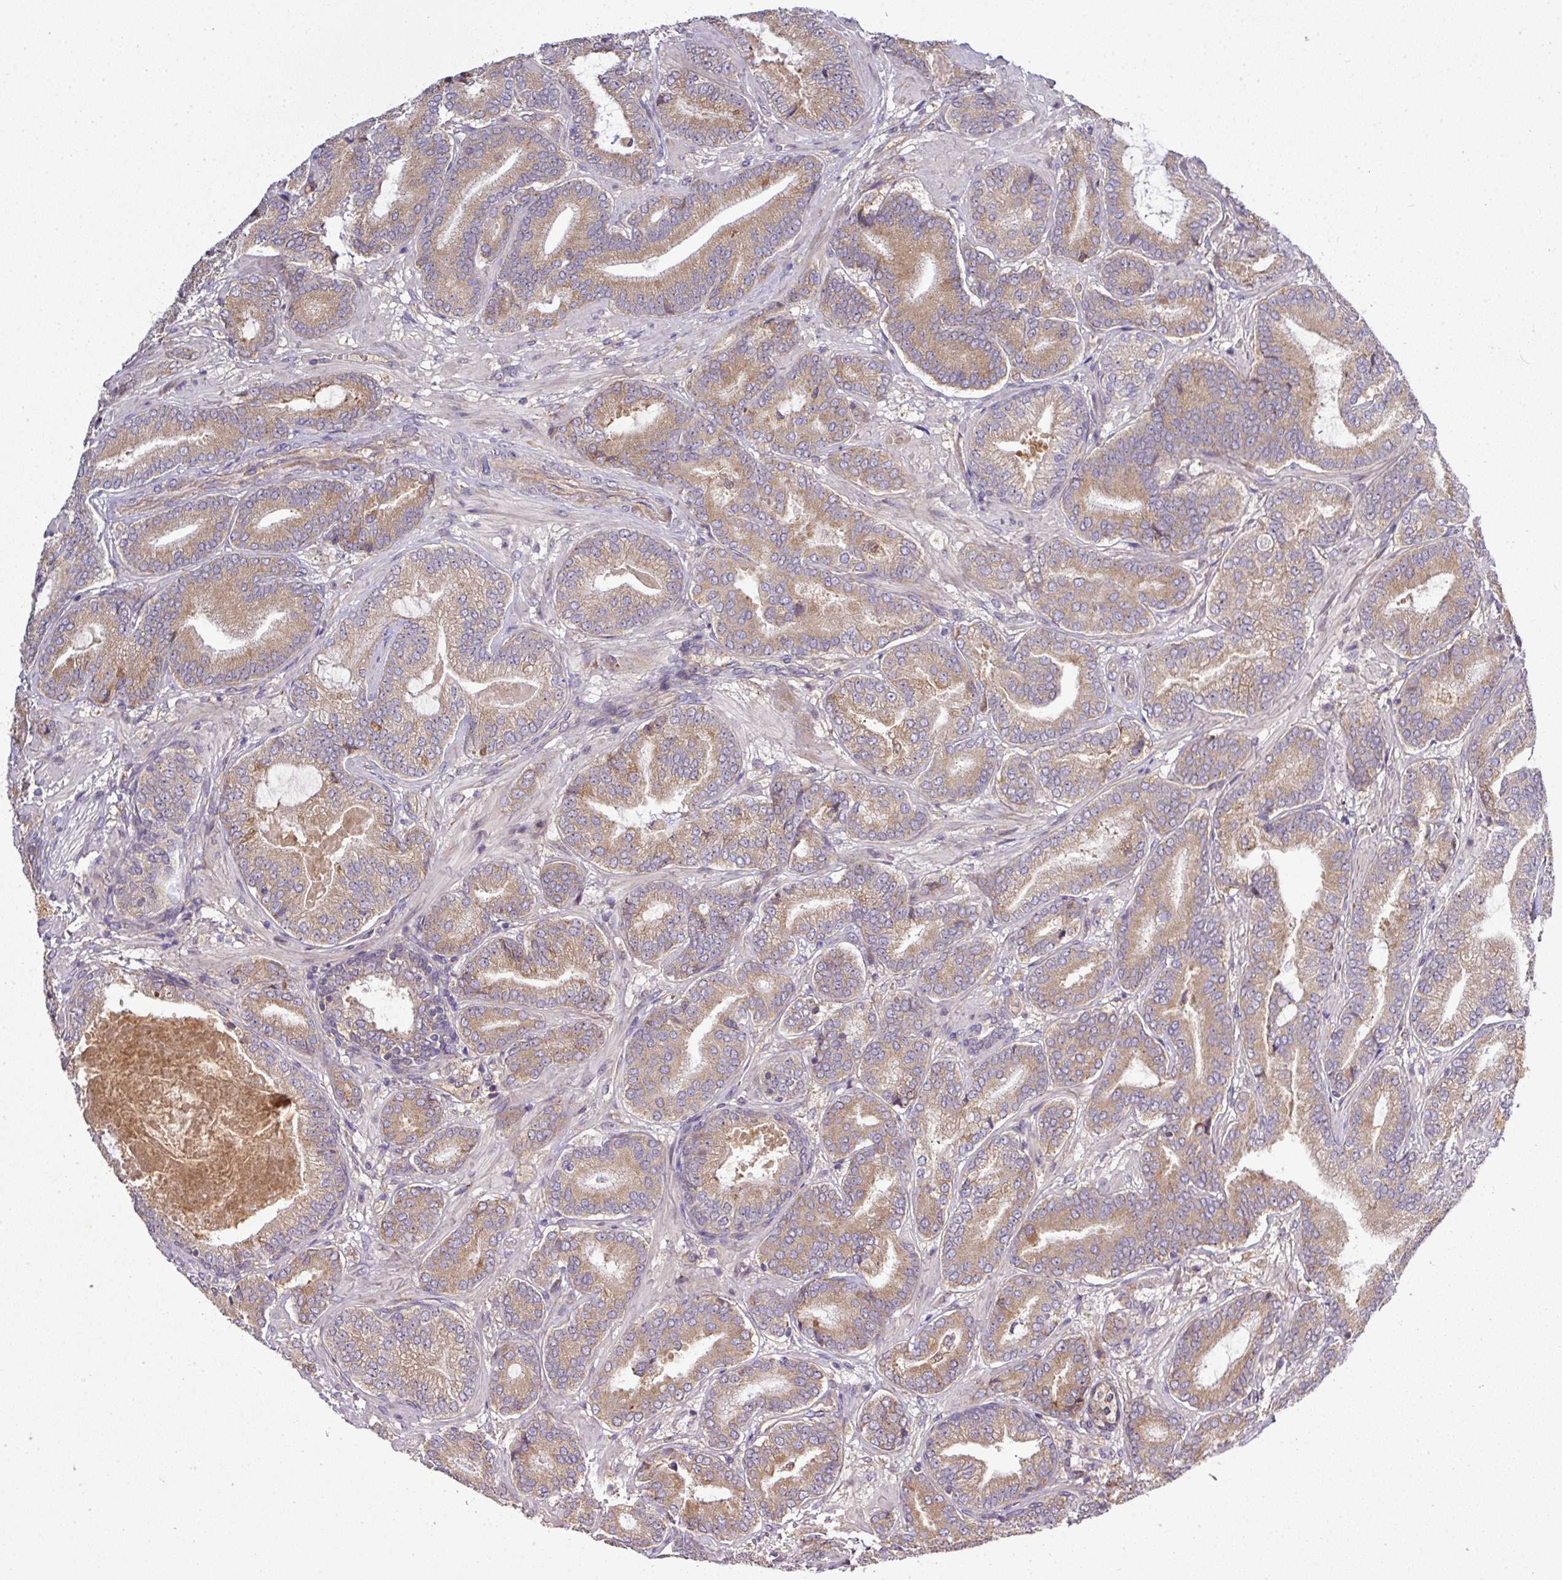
{"staining": {"intensity": "moderate", "quantity": ">75%", "location": "cytoplasmic/membranous"}, "tissue": "prostate cancer", "cell_type": "Tumor cells", "image_type": "cancer", "snomed": [{"axis": "morphology", "description": "Adenocarcinoma, Low grade"}, {"axis": "topography", "description": "Prostate and seminal vesicle, NOS"}], "caption": "DAB immunohistochemical staining of prostate cancer displays moderate cytoplasmic/membranous protein expression in about >75% of tumor cells. (brown staining indicates protein expression, while blue staining denotes nuclei).", "gene": "GALP", "patient": {"sex": "male", "age": 61}}